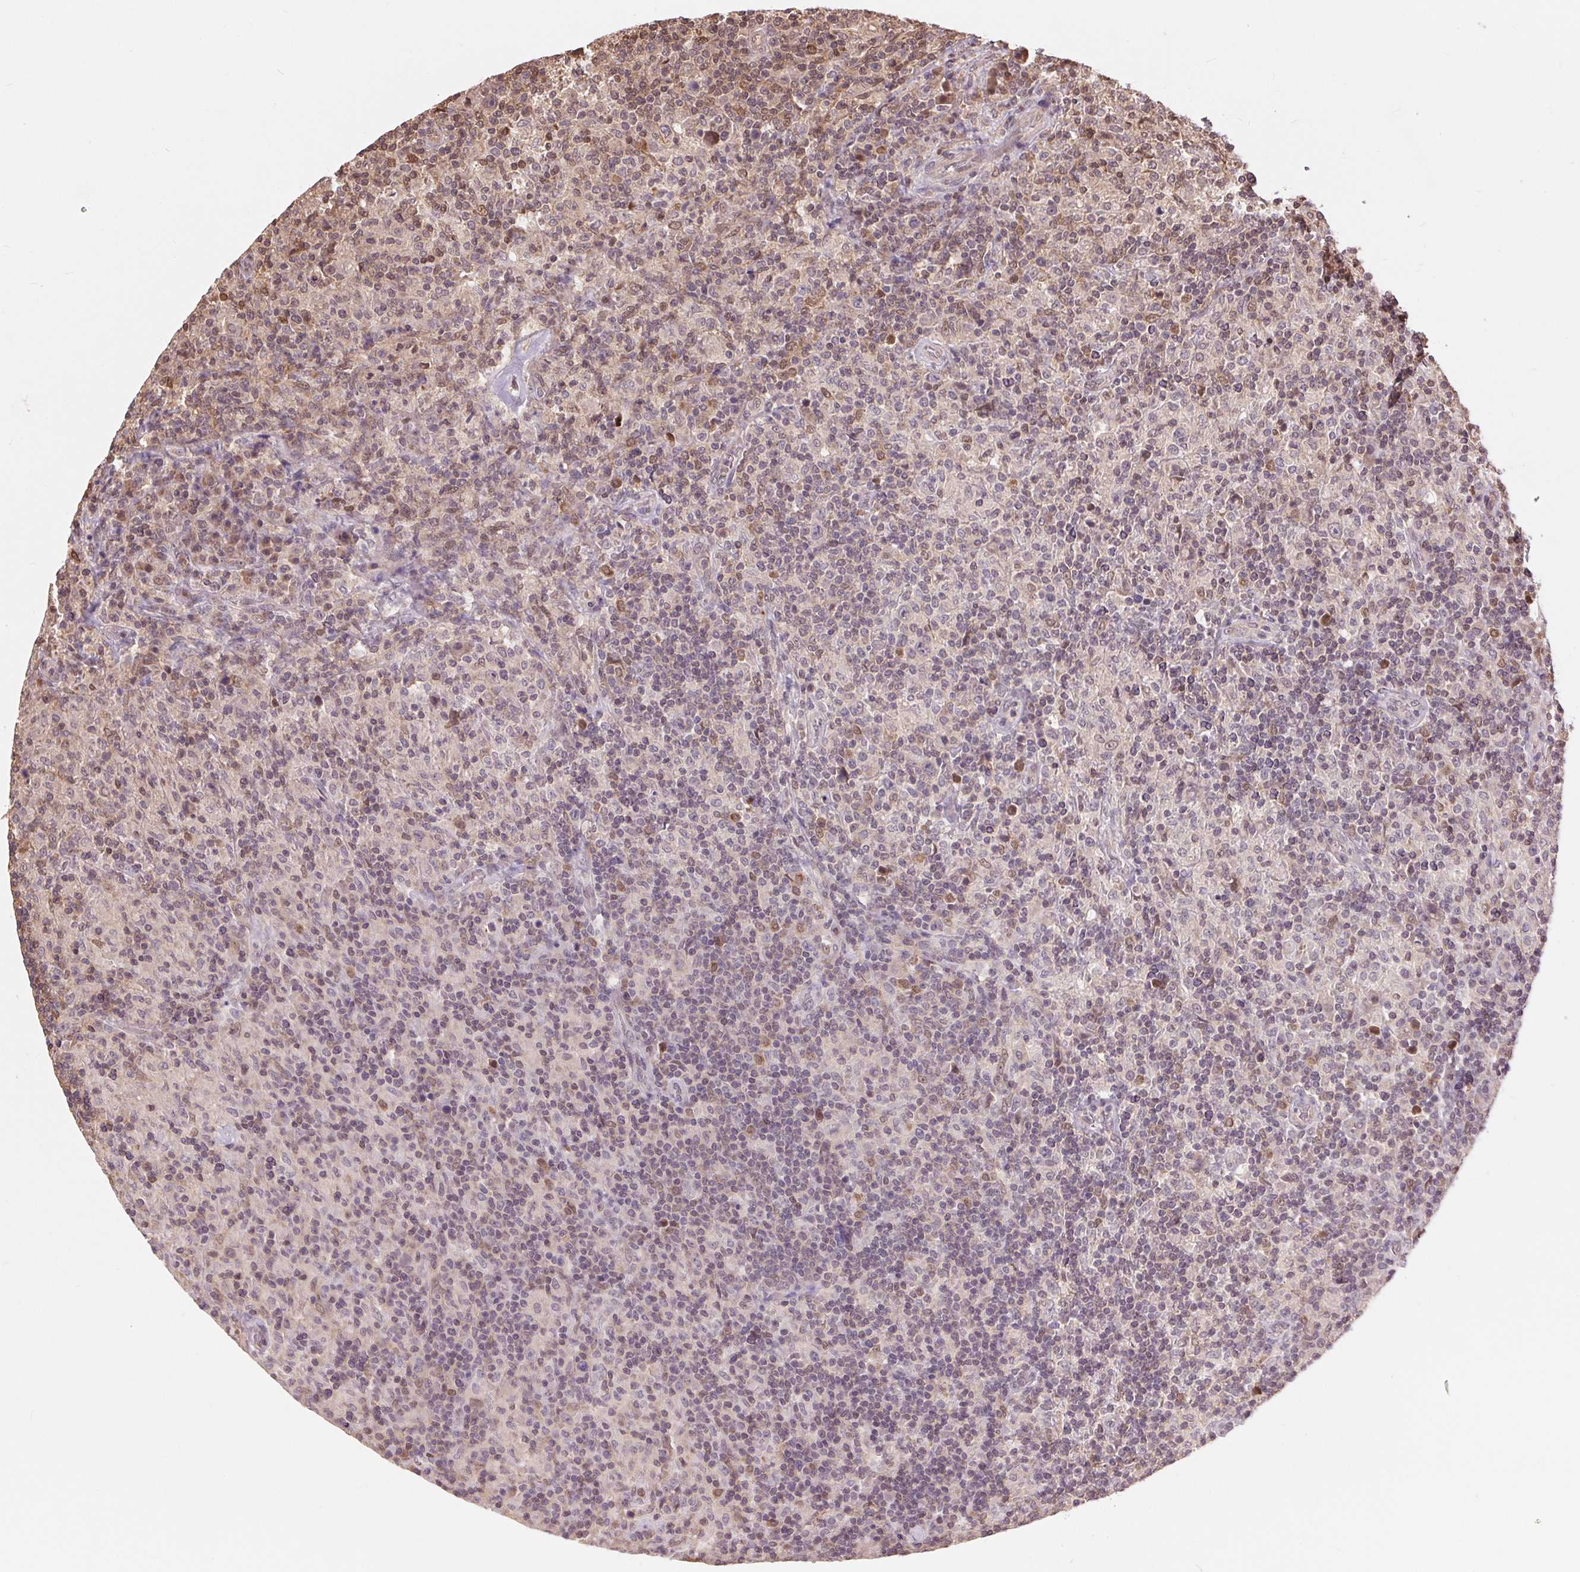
{"staining": {"intensity": "negative", "quantity": "none", "location": "none"}, "tissue": "lymphoma", "cell_type": "Tumor cells", "image_type": "cancer", "snomed": [{"axis": "morphology", "description": "Hodgkin's disease, NOS"}, {"axis": "topography", "description": "Lymph node"}], "caption": "DAB (3,3'-diaminobenzidine) immunohistochemical staining of human lymphoma reveals no significant staining in tumor cells. (Brightfield microscopy of DAB (3,3'-diaminobenzidine) immunohistochemistry at high magnification).", "gene": "TMEM273", "patient": {"sex": "male", "age": 70}}